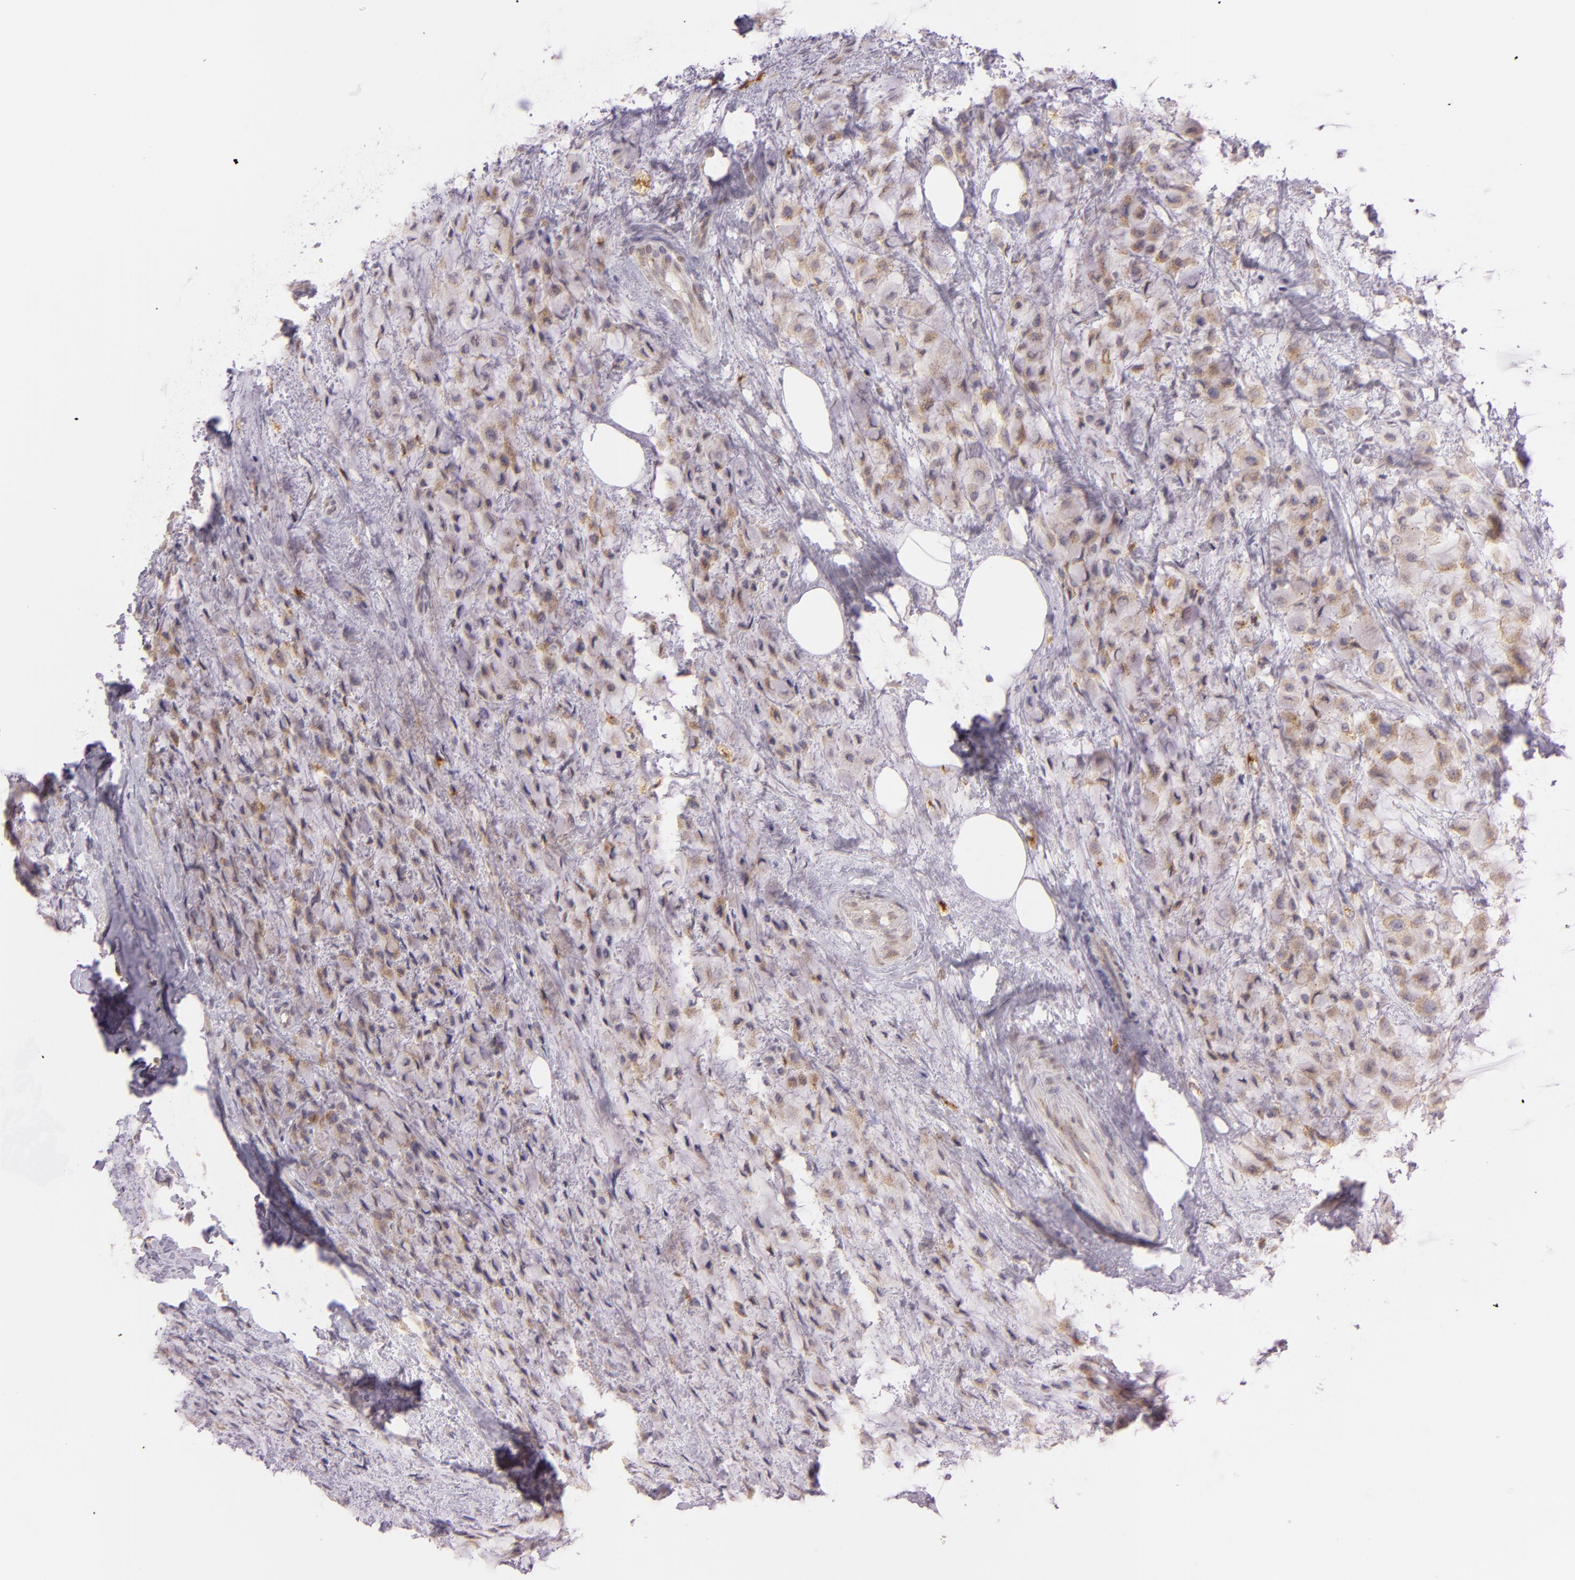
{"staining": {"intensity": "moderate", "quantity": ">75%", "location": "cytoplasmic/membranous"}, "tissue": "breast cancer", "cell_type": "Tumor cells", "image_type": "cancer", "snomed": [{"axis": "morphology", "description": "Lobular carcinoma"}, {"axis": "topography", "description": "Breast"}], "caption": "An IHC photomicrograph of tumor tissue is shown. Protein staining in brown highlights moderate cytoplasmic/membranous positivity in breast lobular carcinoma within tumor cells.", "gene": "LGMN", "patient": {"sex": "female", "age": 85}}